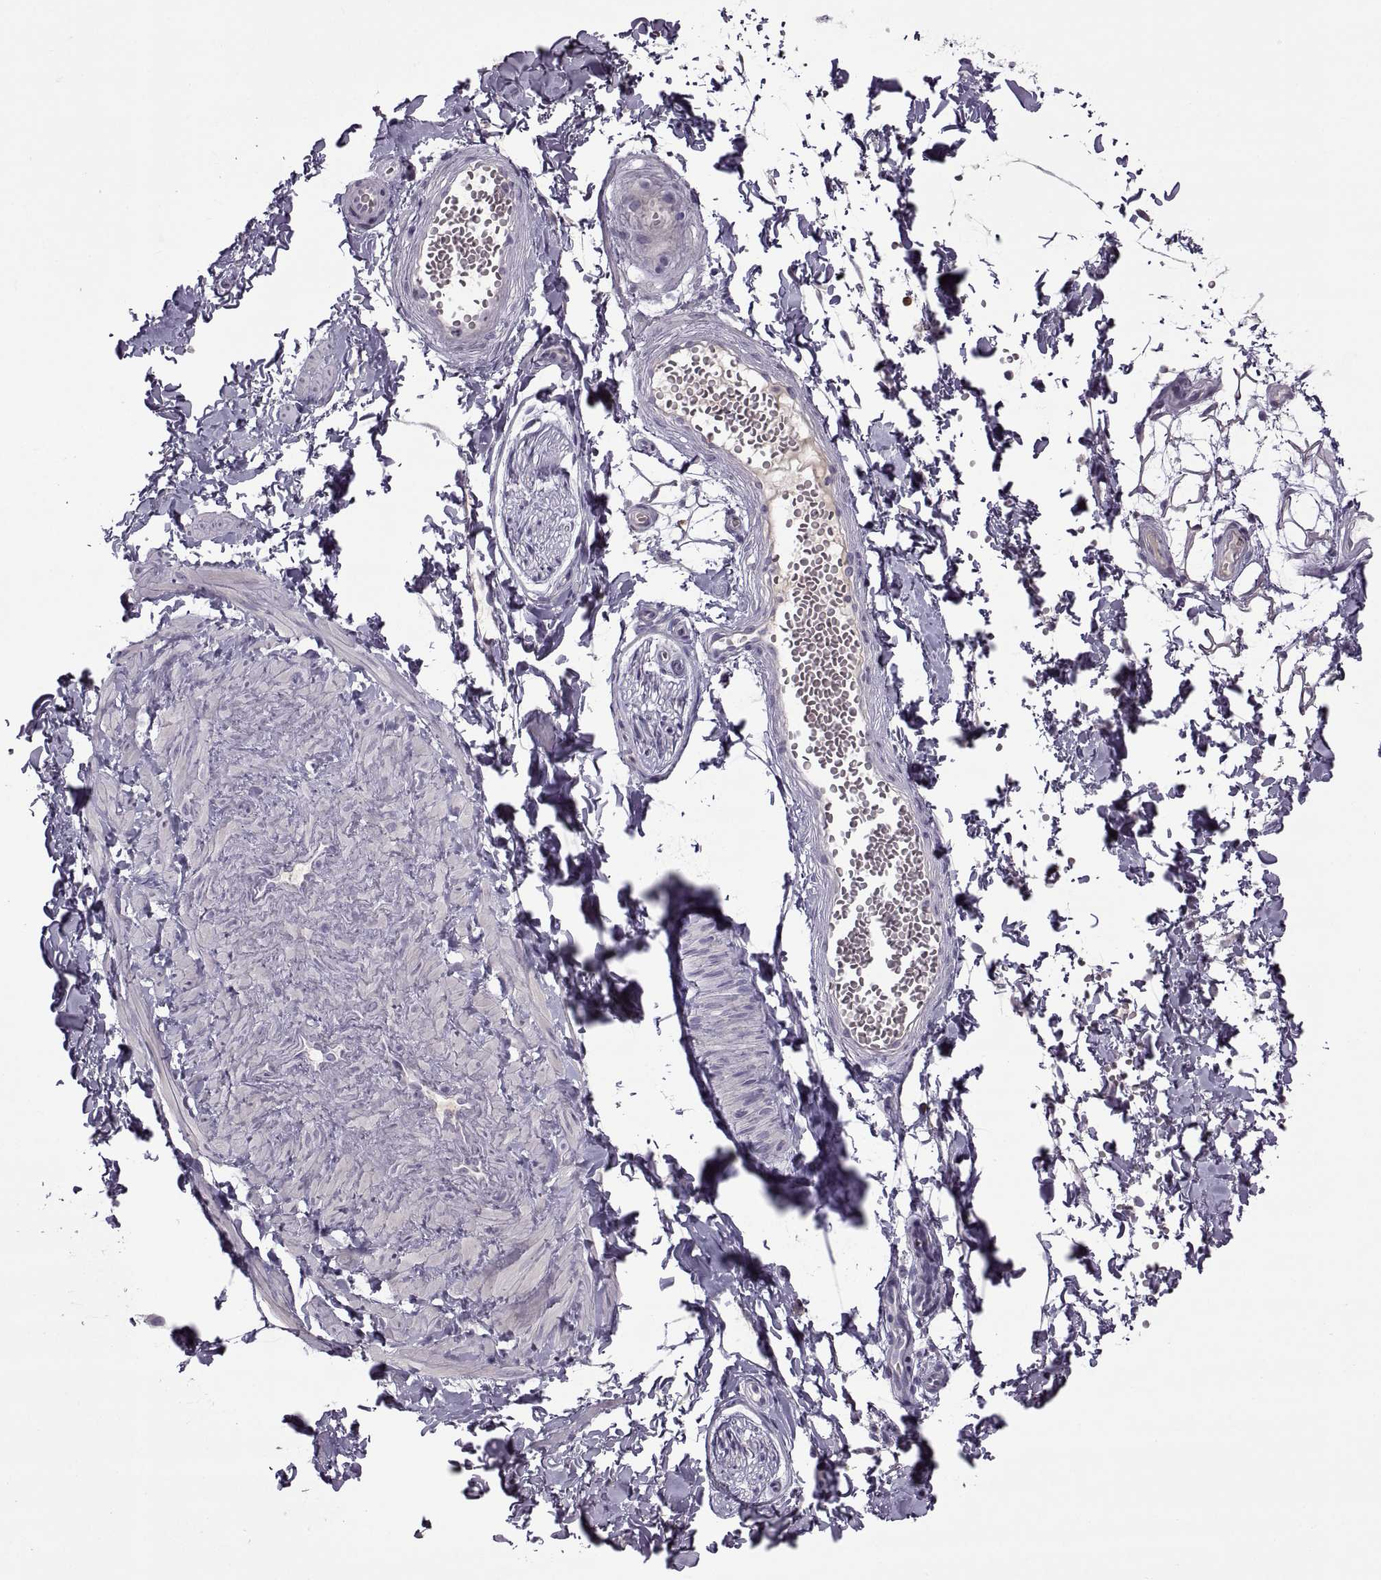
{"staining": {"intensity": "negative", "quantity": "none", "location": "none"}, "tissue": "adipose tissue", "cell_type": "Adipocytes", "image_type": "normal", "snomed": [{"axis": "morphology", "description": "Normal tissue, NOS"}, {"axis": "topography", "description": "Smooth muscle"}, {"axis": "topography", "description": "Peripheral nerve tissue"}], "caption": "Adipocytes show no significant positivity in normal adipose tissue. Brightfield microscopy of immunohistochemistry stained with DAB (3,3'-diaminobenzidine) (brown) and hematoxylin (blue), captured at high magnification.", "gene": "RSPH6A", "patient": {"sex": "male", "age": 22}}